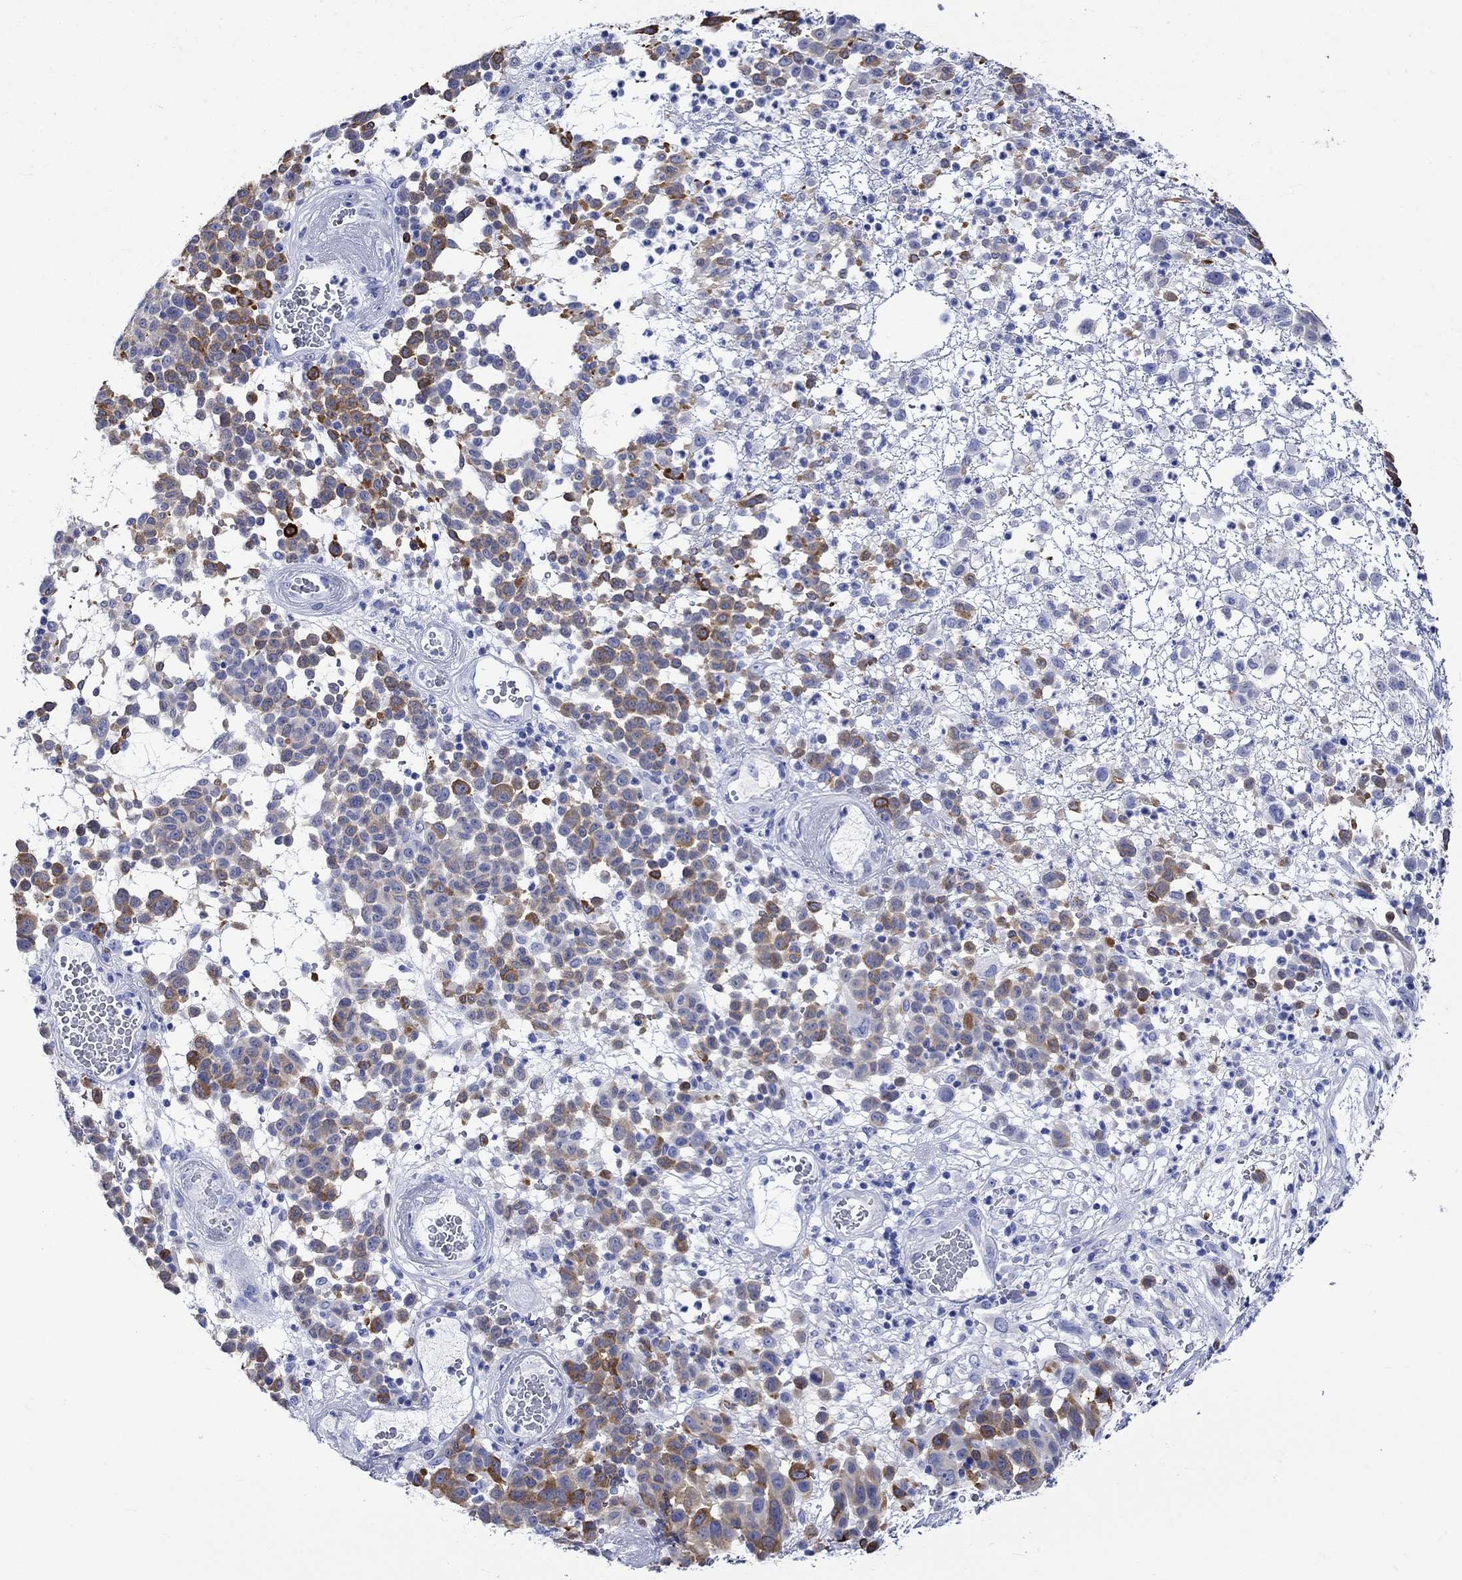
{"staining": {"intensity": "strong", "quantity": "<25%", "location": "cytoplasmic/membranous"}, "tissue": "melanoma", "cell_type": "Tumor cells", "image_type": "cancer", "snomed": [{"axis": "morphology", "description": "Malignant melanoma, NOS"}, {"axis": "topography", "description": "Skin"}], "caption": "High-magnification brightfield microscopy of malignant melanoma stained with DAB (brown) and counterstained with hematoxylin (blue). tumor cells exhibit strong cytoplasmic/membranous positivity is identified in about<25% of cells.", "gene": "CRYAB", "patient": {"sex": "male", "age": 59}}